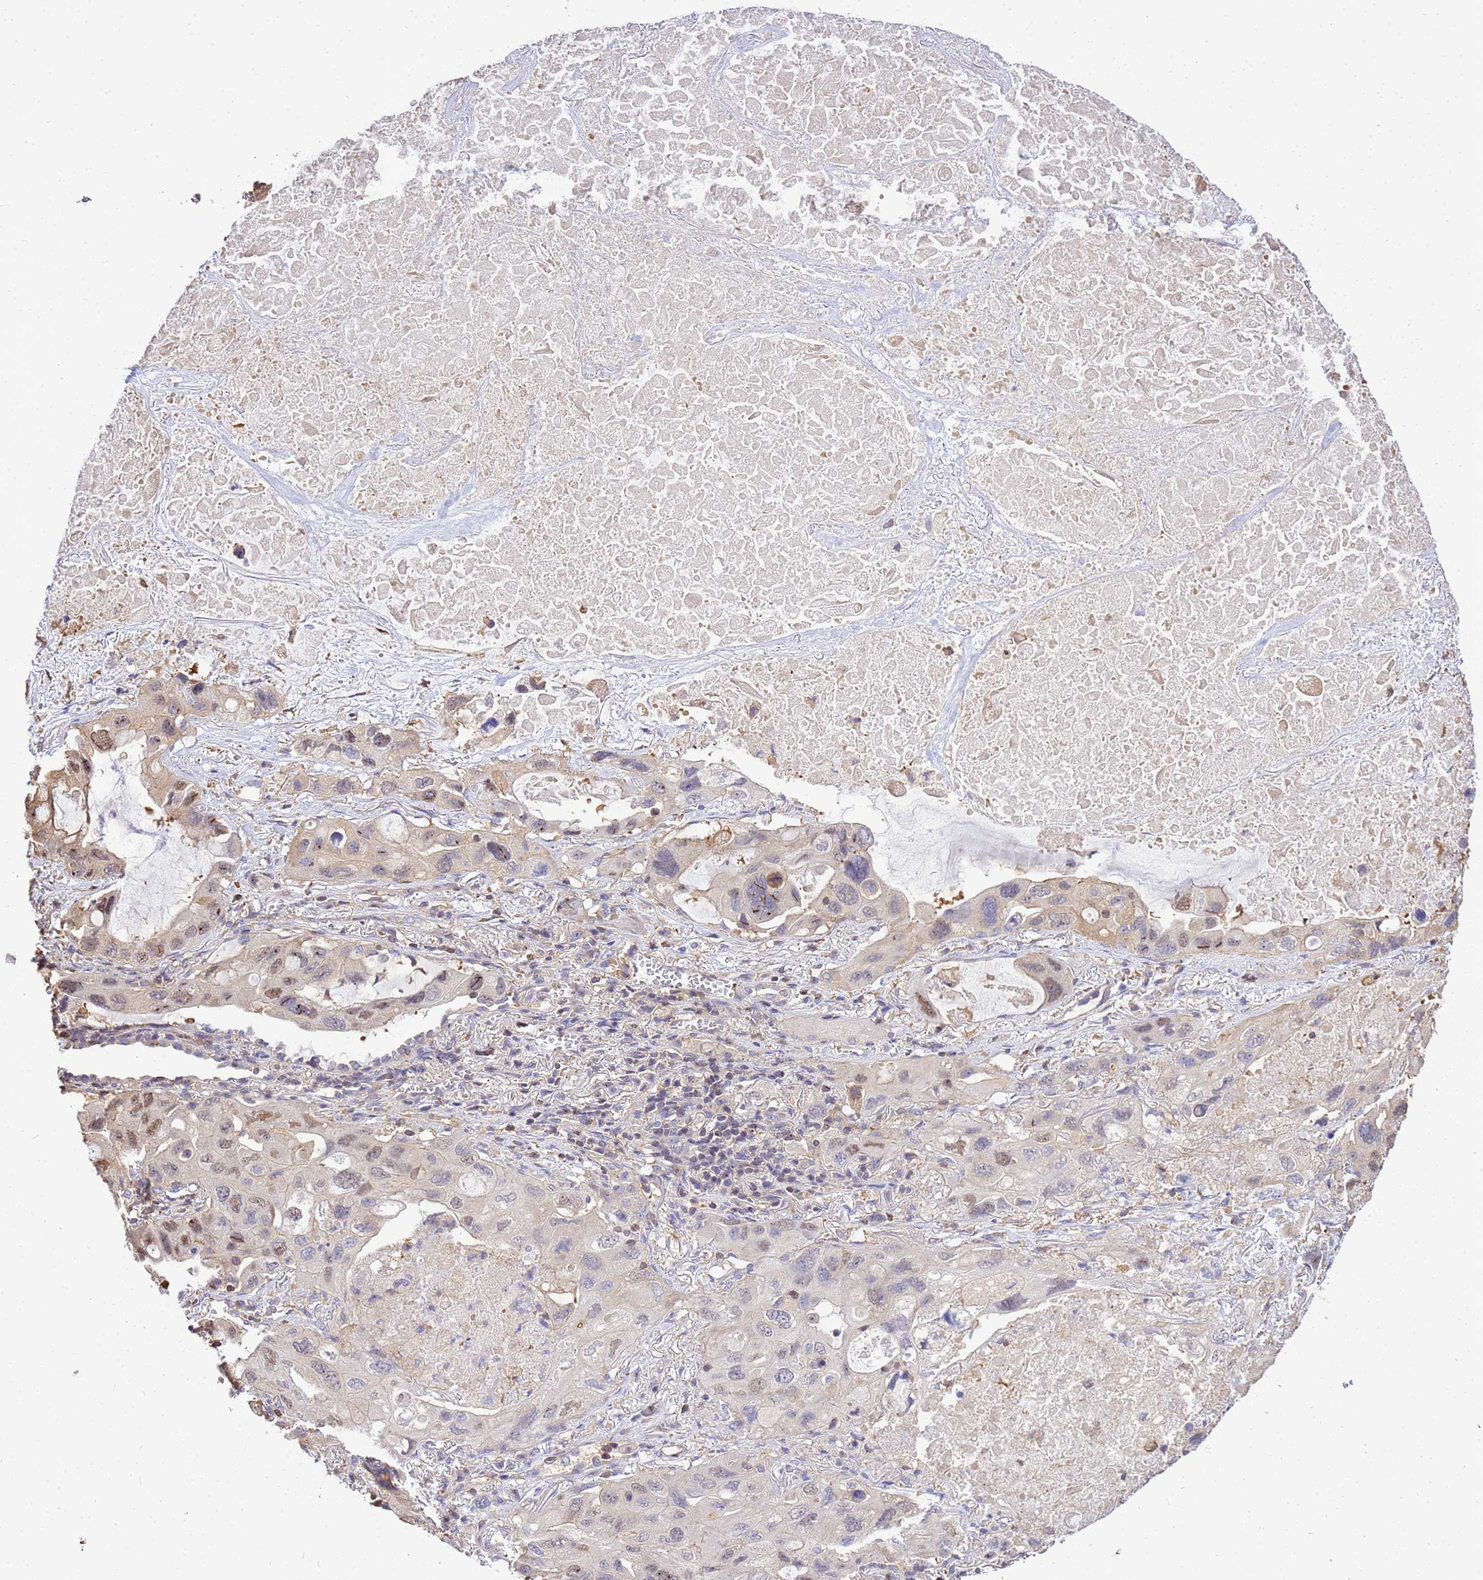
{"staining": {"intensity": "moderate", "quantity": "<25%", "location": "cytoplasmic/membranous,nuclear"}, "tissue": "lung cancer", "cell_type": "Tumor cells", "image_type": "cancer", "snomed": [{"axis": "morphology", "description": "Squamous cell carcinoma, NOS"}, {"axis": "topography", "description": "Lung"}], "caption": "IHC of lung cancer reveals low levels of moderate cytoplasmic/membranous and nuclear expression in approximately <25% of tumor cells. (Stains: DAB in brown, nuclei in blue, Microscopy: brightfield microscopy at high magnification).", "gene": "WDR64", "patient": {"sex": "female", "age": 73}}